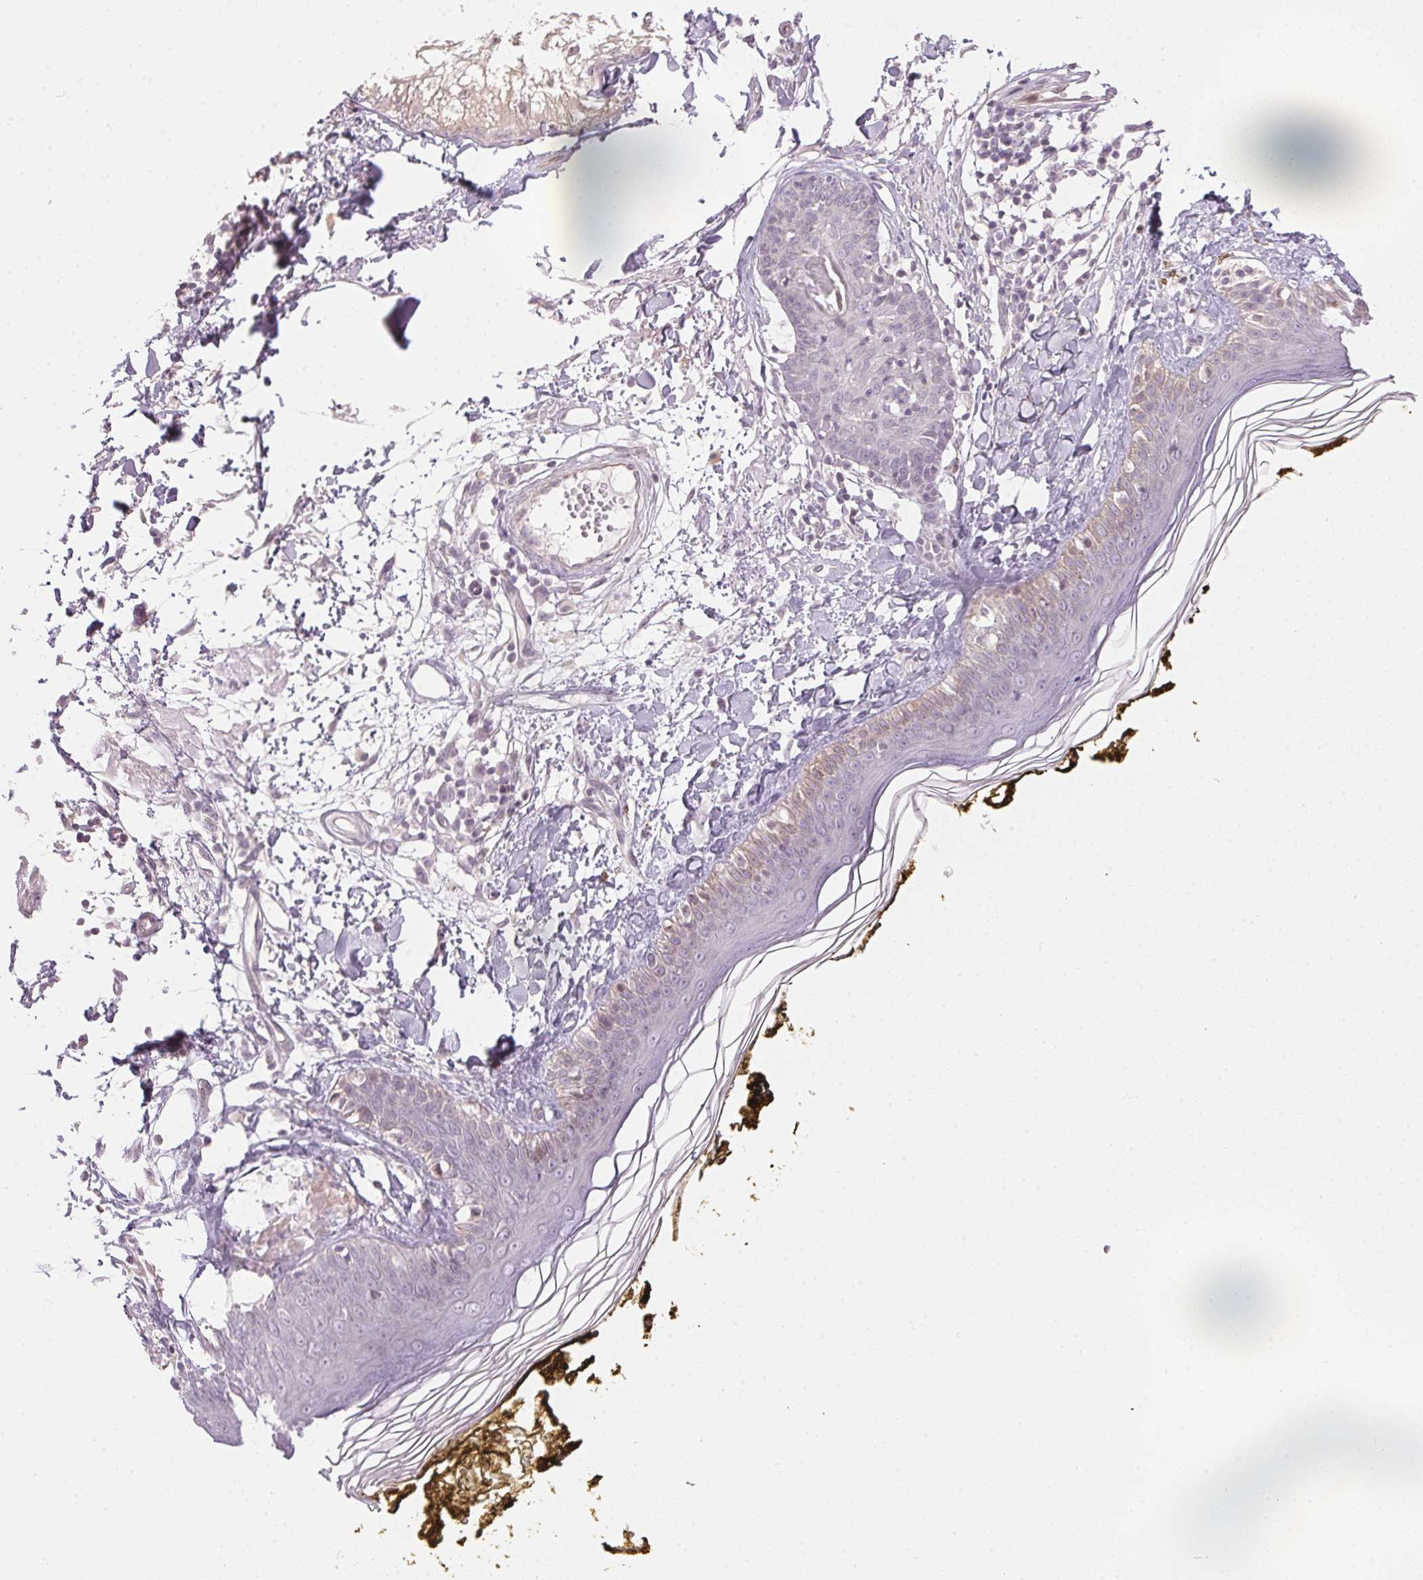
{"staining": {"intensity": "negative", "quantity": "none", "location": "none"}, "tissue": "skin", "cell_type": "Fibroblasts", "image_type": "normal", "snomed": [{"axis": "morphology", "description": "Normal tissue, NOS"}, {"axis": "topography", "description": "Skin"}], "caption": "Micrograph shows no significant protein expression in fibroblasts of benign skin.", "gene": "GDAP1L1", "patient": {"sex": "male", "age": 76}}